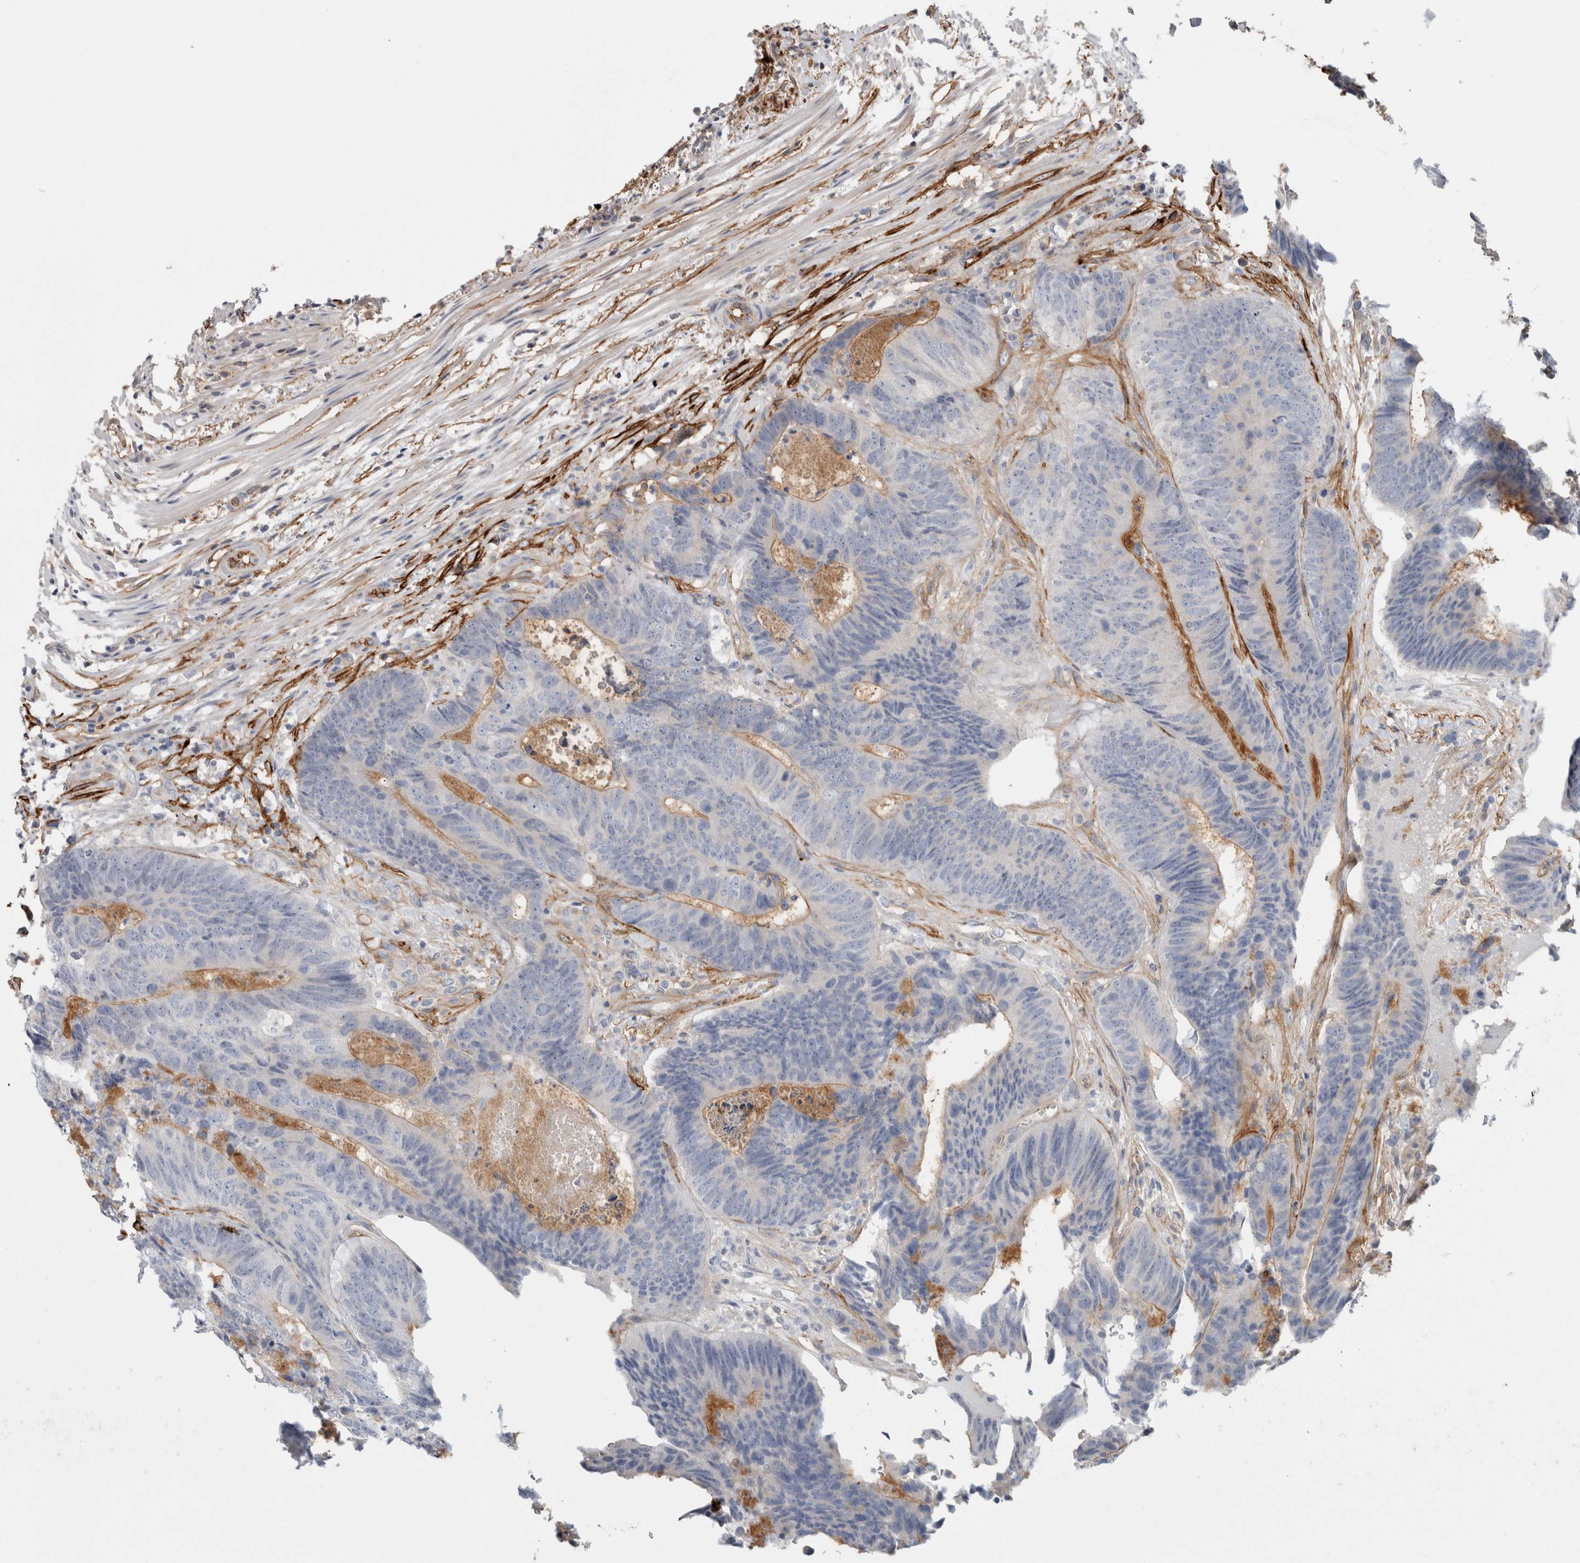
{"staining": {"intensity": "negative", "quantity": "none", "location": "none"}, "tissue": "colorectal cancer", "cell_type": "Tumor cells", "image_type": "cancer", "snomed": [{"axis": "morphology", "description": "Adenocarcinoma, NOS"}, {"axis": "topography", "description": "Colon"}], "caption": "Tumor cells are negative for brown protein staining in colorectal cancer.", "gene": "CD55", "patient": {"sex": "male", "age": 56}}